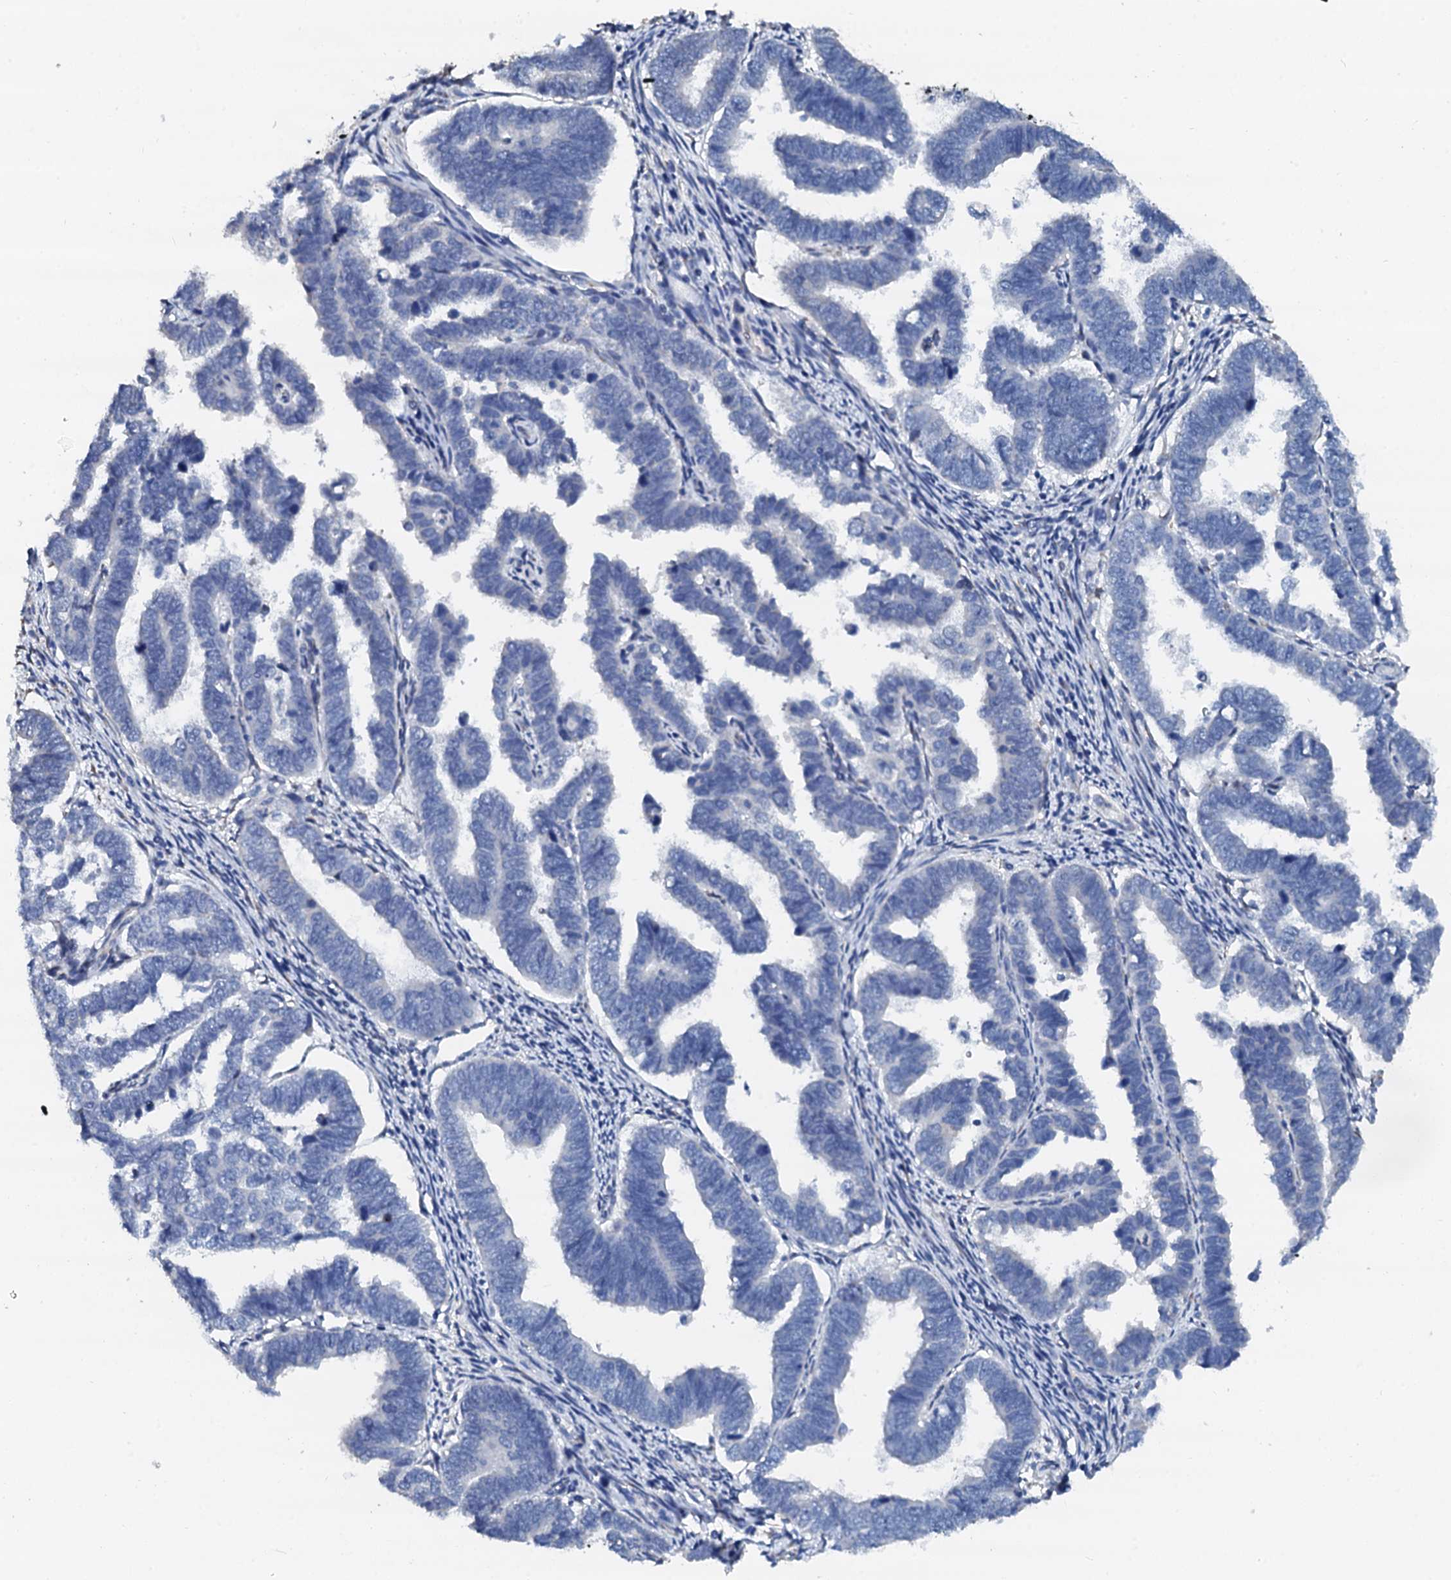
{"staining": {"intensity": "negative", "quantity": "none", "location": "none"}, "tissue": "endometrial cancer", "cell_type": "Tumor cells", "image_type": "cancer", "snomed": [{"axis": "morphology", "description": "Adenocarcinoma, NOS"}, {"axis": "topography", "description": "Endometrium"}], "caption": "Tumor cells show no significant staining in endometrial adenocarcinoma.", "gene": "AKAP3", "patient": {"sex": "female", "age": 75}}